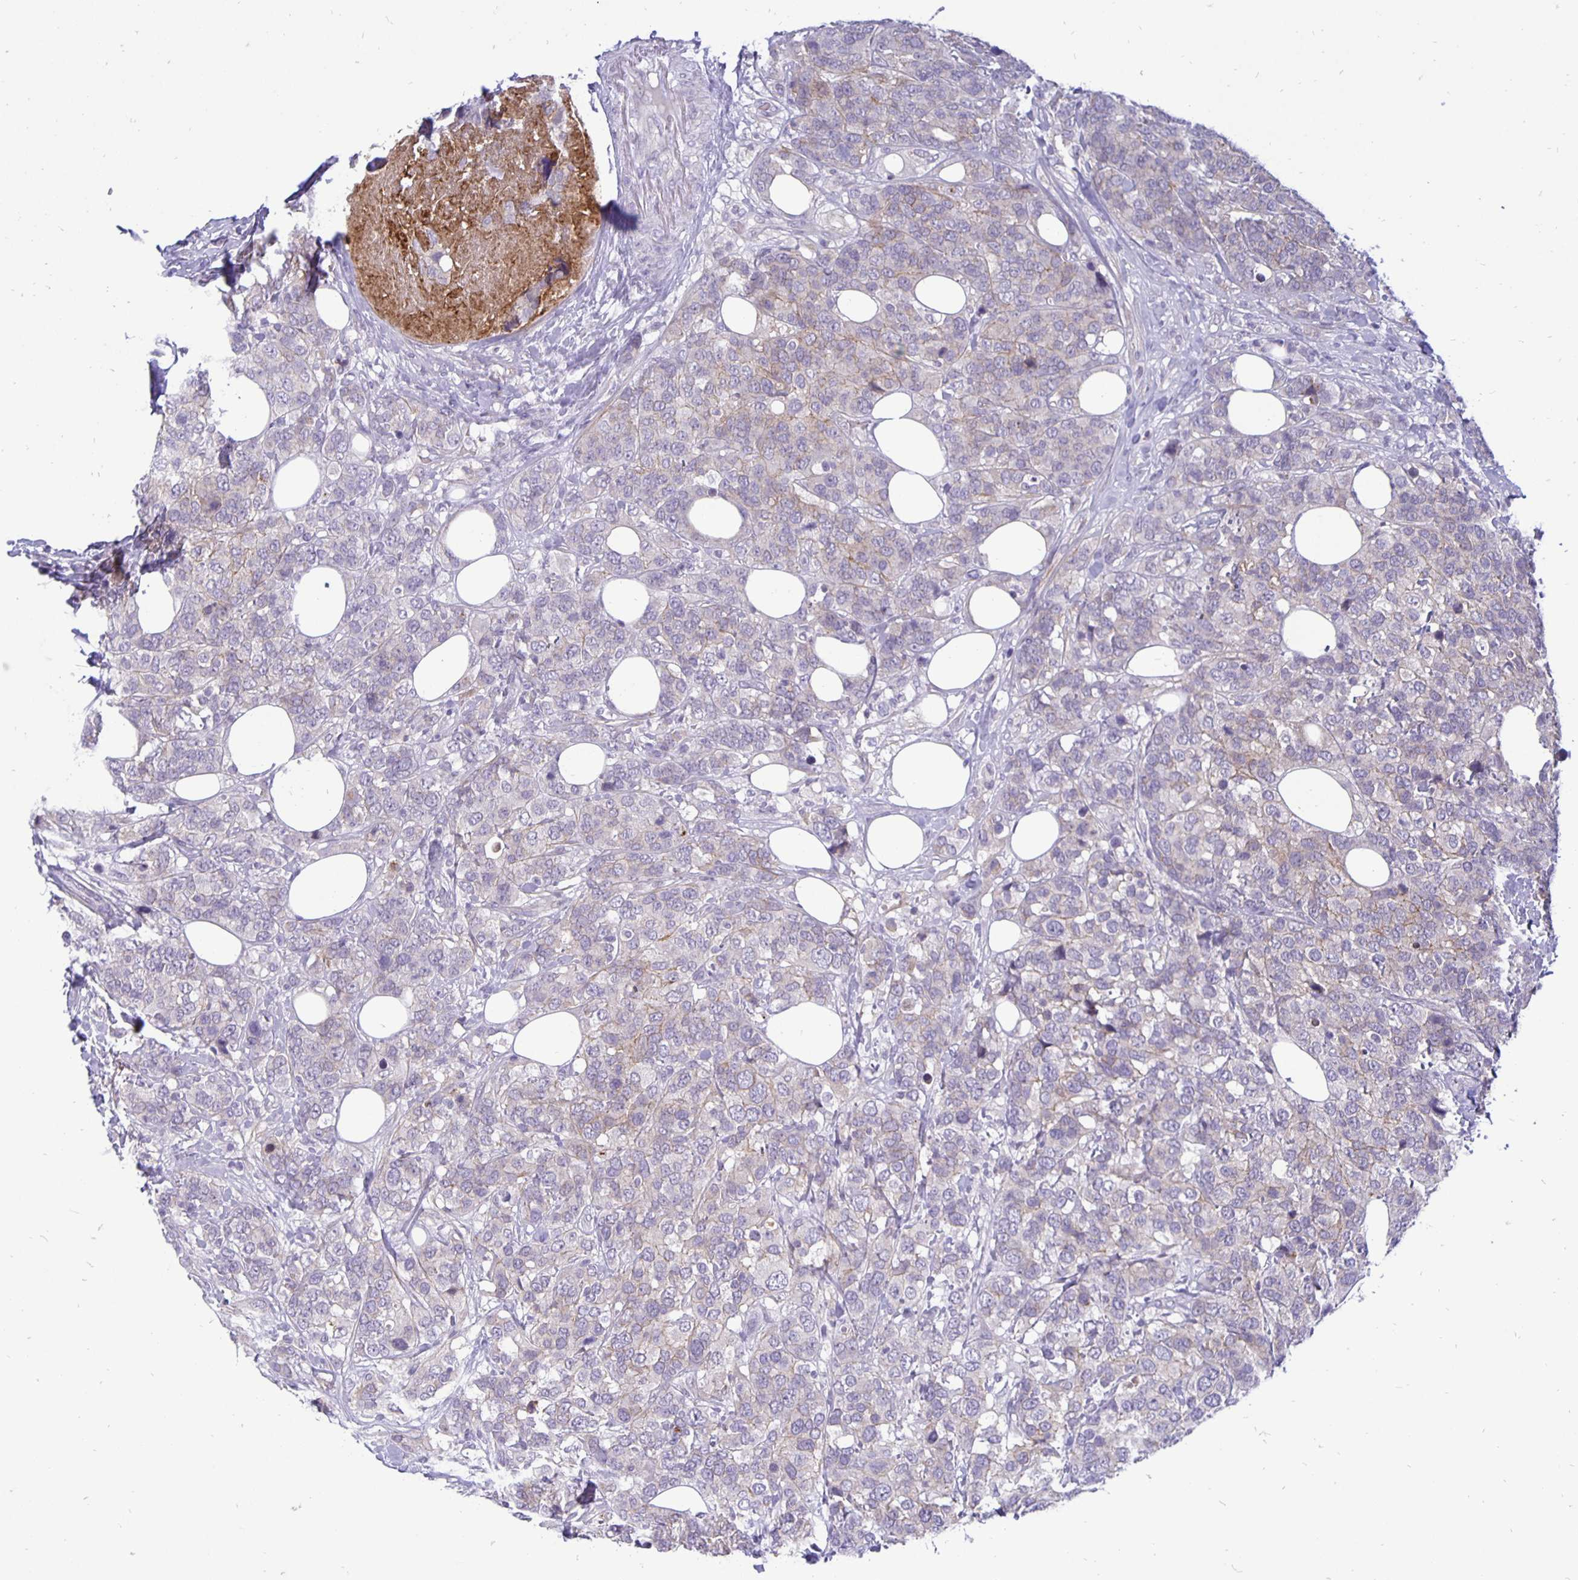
{"staining": {"intensity": "negative", "quantity": "none", "location": "none"}, "tissue": "breast cancer", "cell_type": "Tumor cells", "image_type": "cancer", "snomed": [{"axis": "morphology", "description": "Lobular carcinoma"}, {"axis": "topography", "description": "Breast"}], "caption": "The image displays no significant expression in tumor cells of breast cancer.", "gene": "ERBB2", "patient": {"sex": "female", "age": 59}}